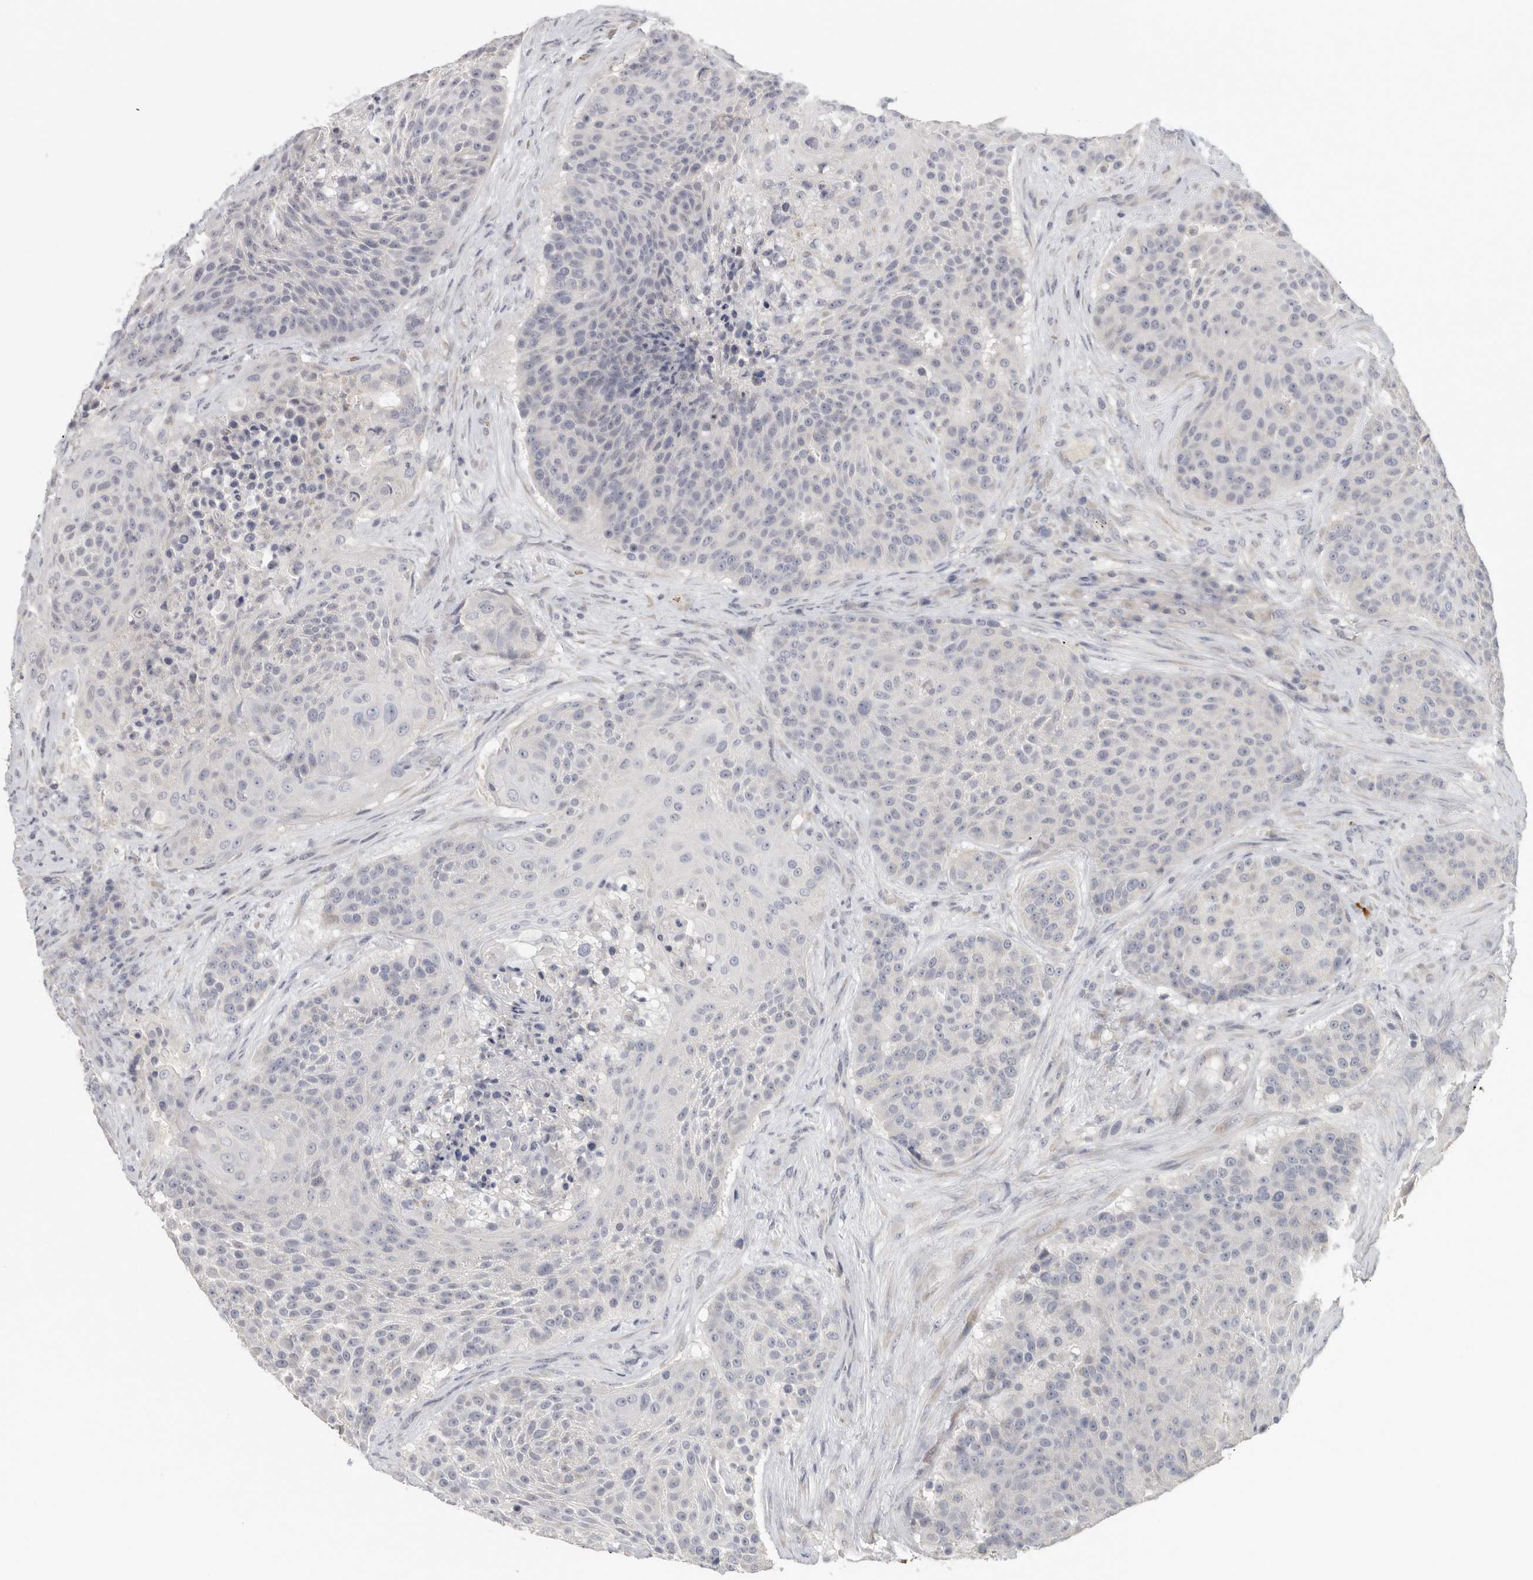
{"staining": {"intensity": "negative", "quantity": "none", "location": "none"}, "tissue": "urothelial cancer", "cell_type": "Tumor cells", "image_type": "cancer", "snomed": [{"axis": "morphology", "description": "Urothelial carcinoma, High grade"}, {"axis": "topography", "description": "Urinary bladder"}], "caption": "Tumor cells show no significant staining in high-grade urothelial carcinoma.", "gene": "DNAJC11", "patient": {"sex": "female", "age": 63}}